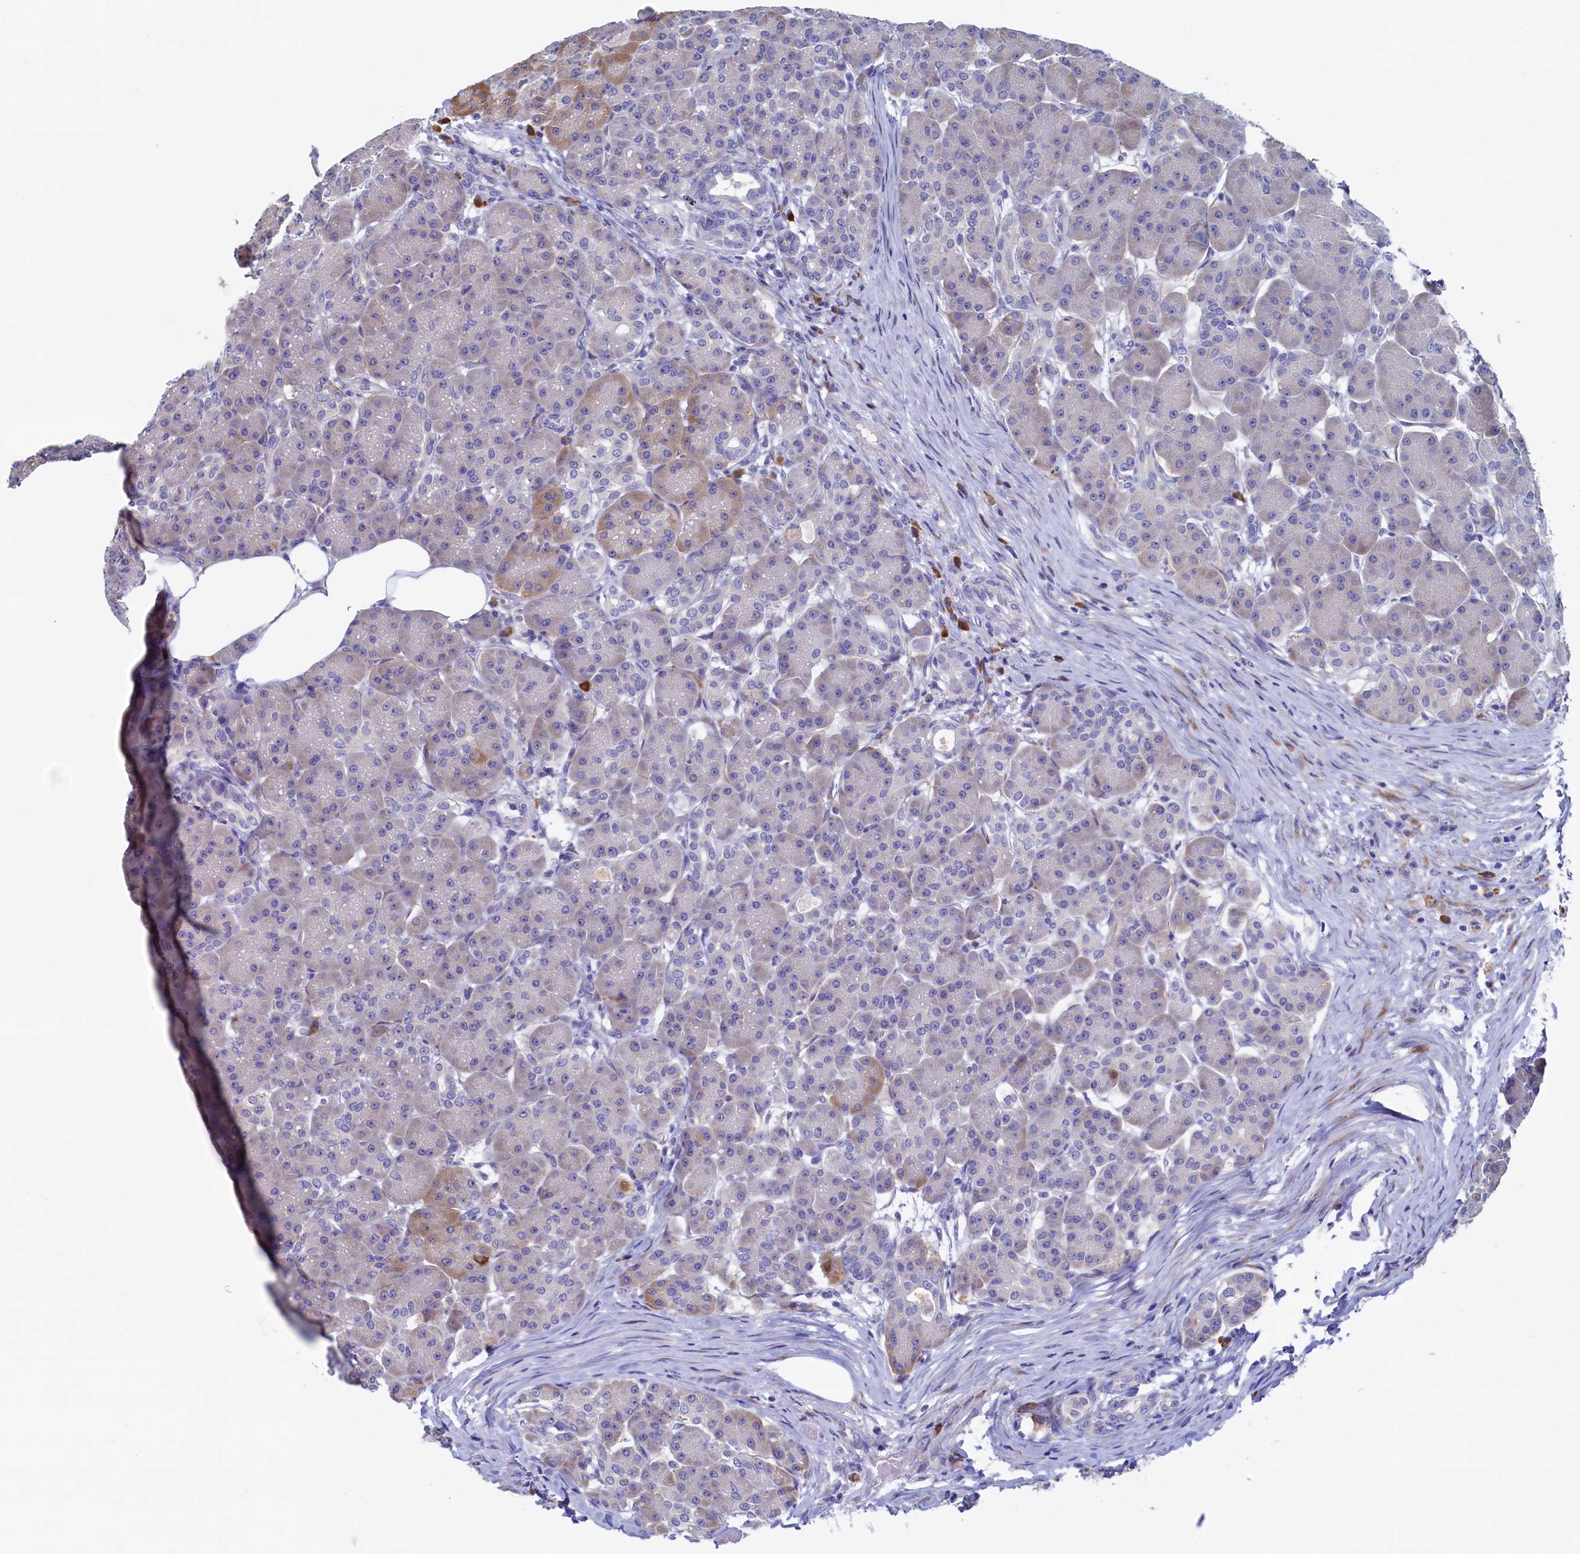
{"staining": {"intensity": "moderate", "quantity": "<25%", "location": "cytoplasmic/membranous"}, "tissue": "pancreas", "cell_type": "Exocrine glandular cells", "image_type": "normal", "snomed": [{"axis": "morphology", "description": "Normal tissue, NOS"}, {"axis": "topography", "description": "Pancreas"}], "caption": "Immunohistochemical staining of benign human pancreas reveals <25% levels of moderate cytoplasmic/membranous protein positivity in approximately <25% of exocrine glandular cells.", "gene": "CBLIF", "patient": {"sex": "male", "age": 63}}